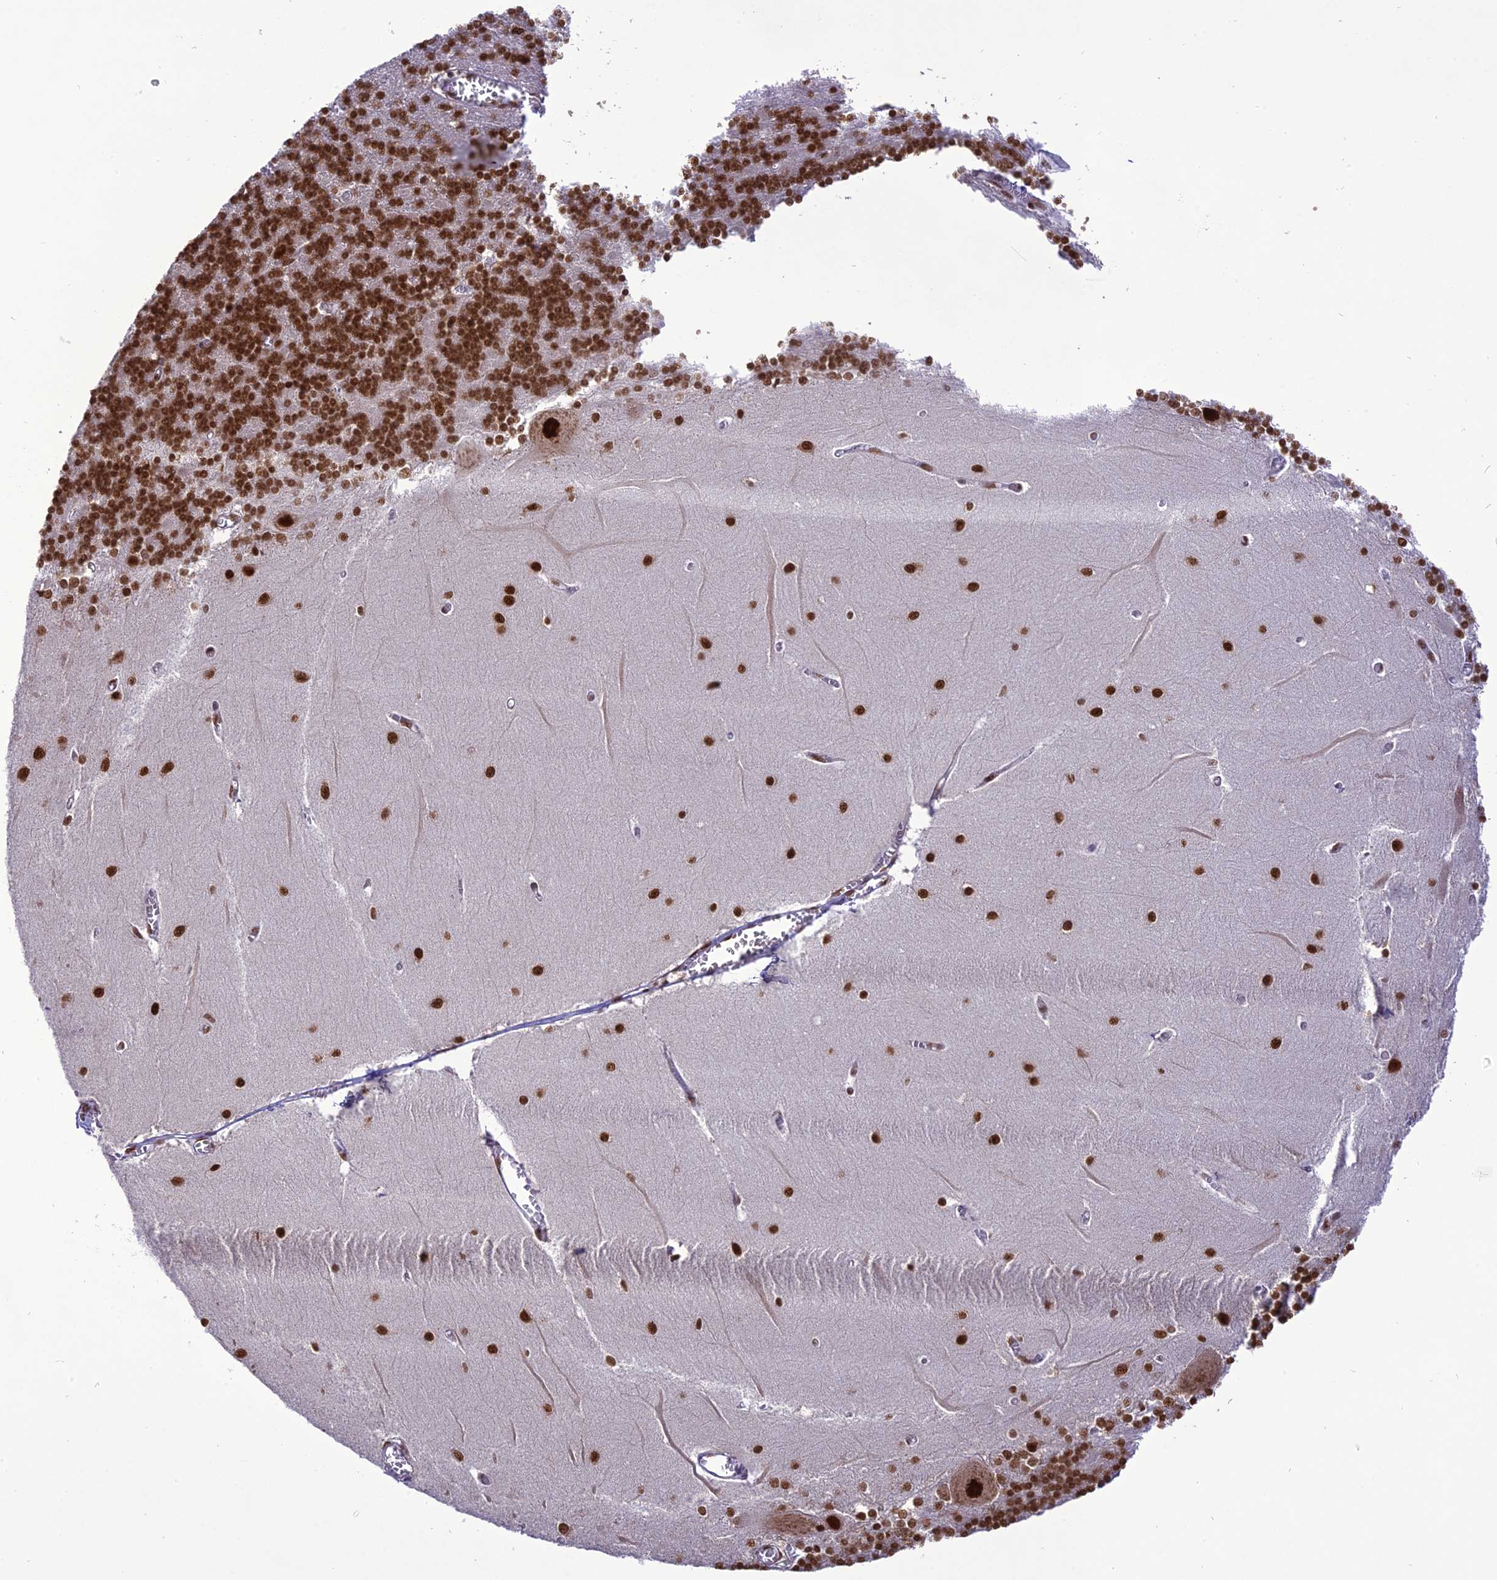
{"staining": {"intensity": "strong", "quantity": ">75%", "location": "nuclear"}, "tissue": "cerebellum", "cell_type": "Cells in granular layer", "image_type": "normal", "snomed": [{"axis": "morphology", "description": "Normal tissue, NOS"}, {"axis": "topography", "description": "Cerebellum"}], "caption": "Immunohistochemistry (IHC) (DAB) staining of benign cerebellum reveals strong nuclear protein expression in about >75% of cells in granular layer. Nuclei are stained in blue.", "gene": "DDX1", "patient": {"sex": "male", "age": 37}}